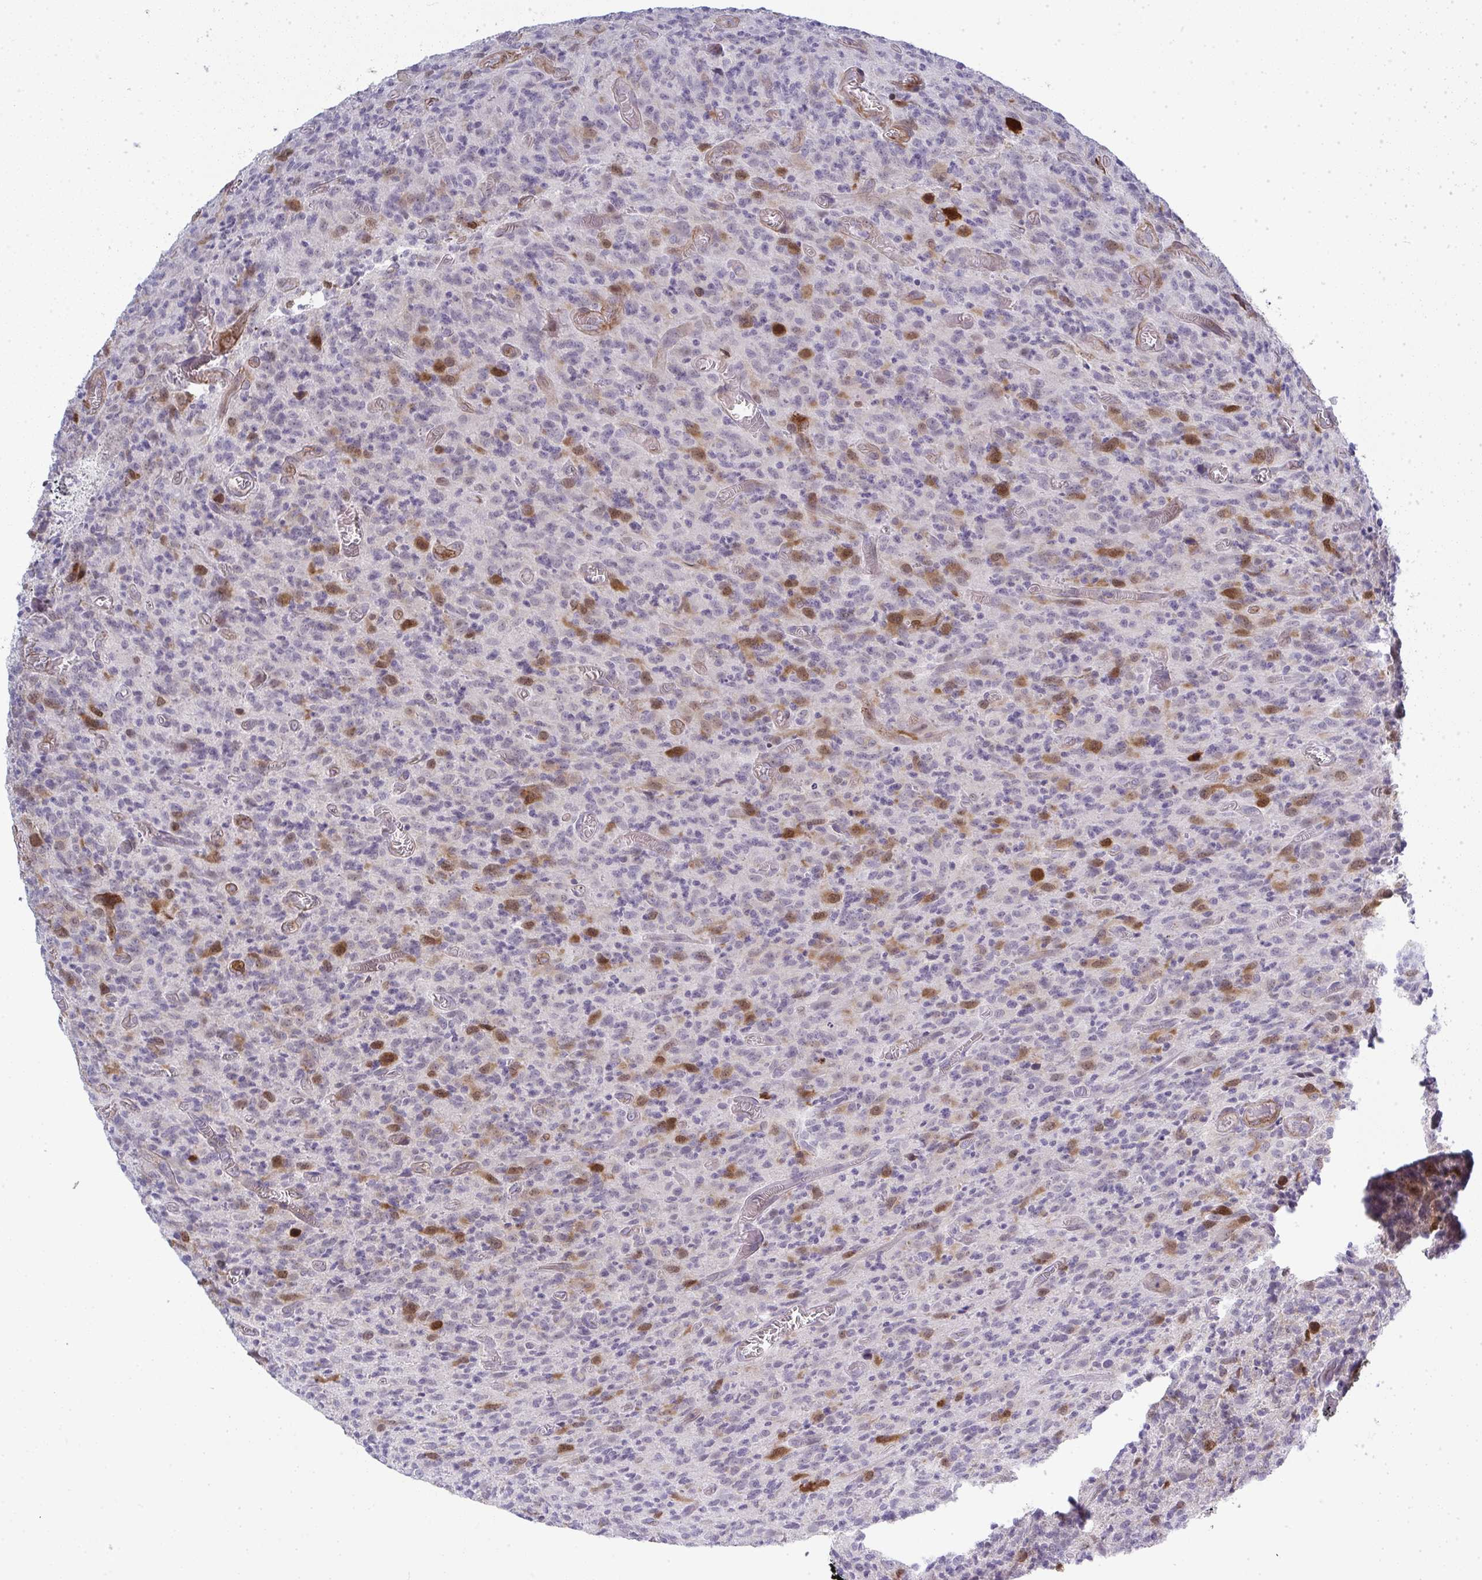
{"staining": {"intensity": "moderate", "quantity": "25%-75%", "location": "cytoplasmic/membranous,nuclear"}, "tissue": "glioma", "cell_type": "Tumor cells", "image_type": "cancer", "snomed": [{"axis": "morphology", "description": "Glioma, malignant, High grade"}, {"axis": "topography", "description": "Brain"}], "caption": "Malignant high-grade glioma tissue reveals moderate cytoplasmic/membranous and nuclear staining in approximately 25%-75% of tumor cells", "gene": "UBE2S", "patient": {"sex": "male", "age": 76}}